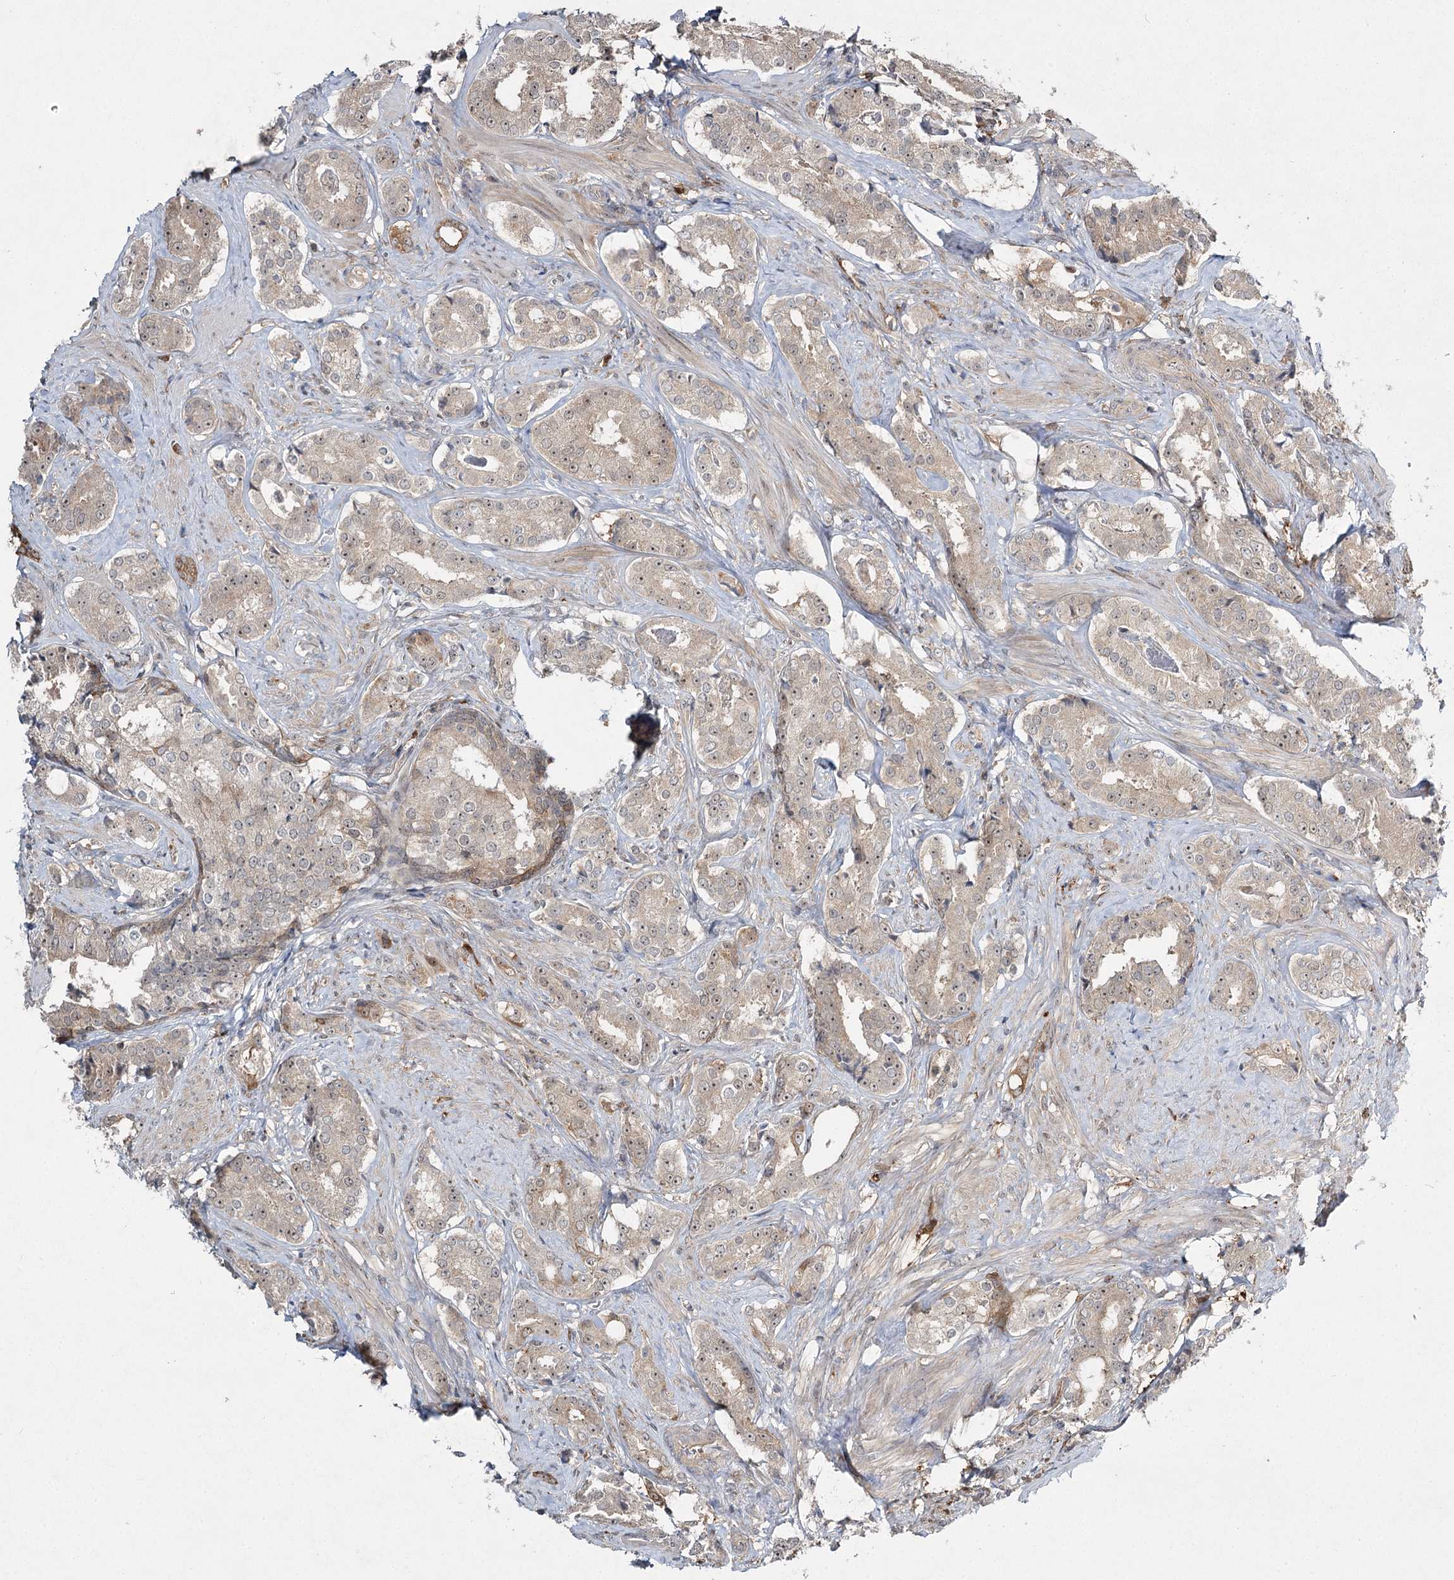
{"staining": {"intensity": "weak", "quantity": "25%-75%", "location": "cytoplasmic/membranous,nuclear"}, "tissue": "prostate cancer", "cell_type": "Tumor cells", "image_type": "cancer", "snomed": [{"axis": "morphology", "description": "Adenocarcinoma, High grade"}, {"axis": "topography", "description": "Prostate"}], "caption": "Human prostate high-grade adenocarcinoma stained for a protein (brown) shows weak cytoplasmic/membranous and nuclear positive expression in approximately 25%-75% of tumor cells.", "gene": "WDR44", "patient": {"sex": "male", "age": 58}}